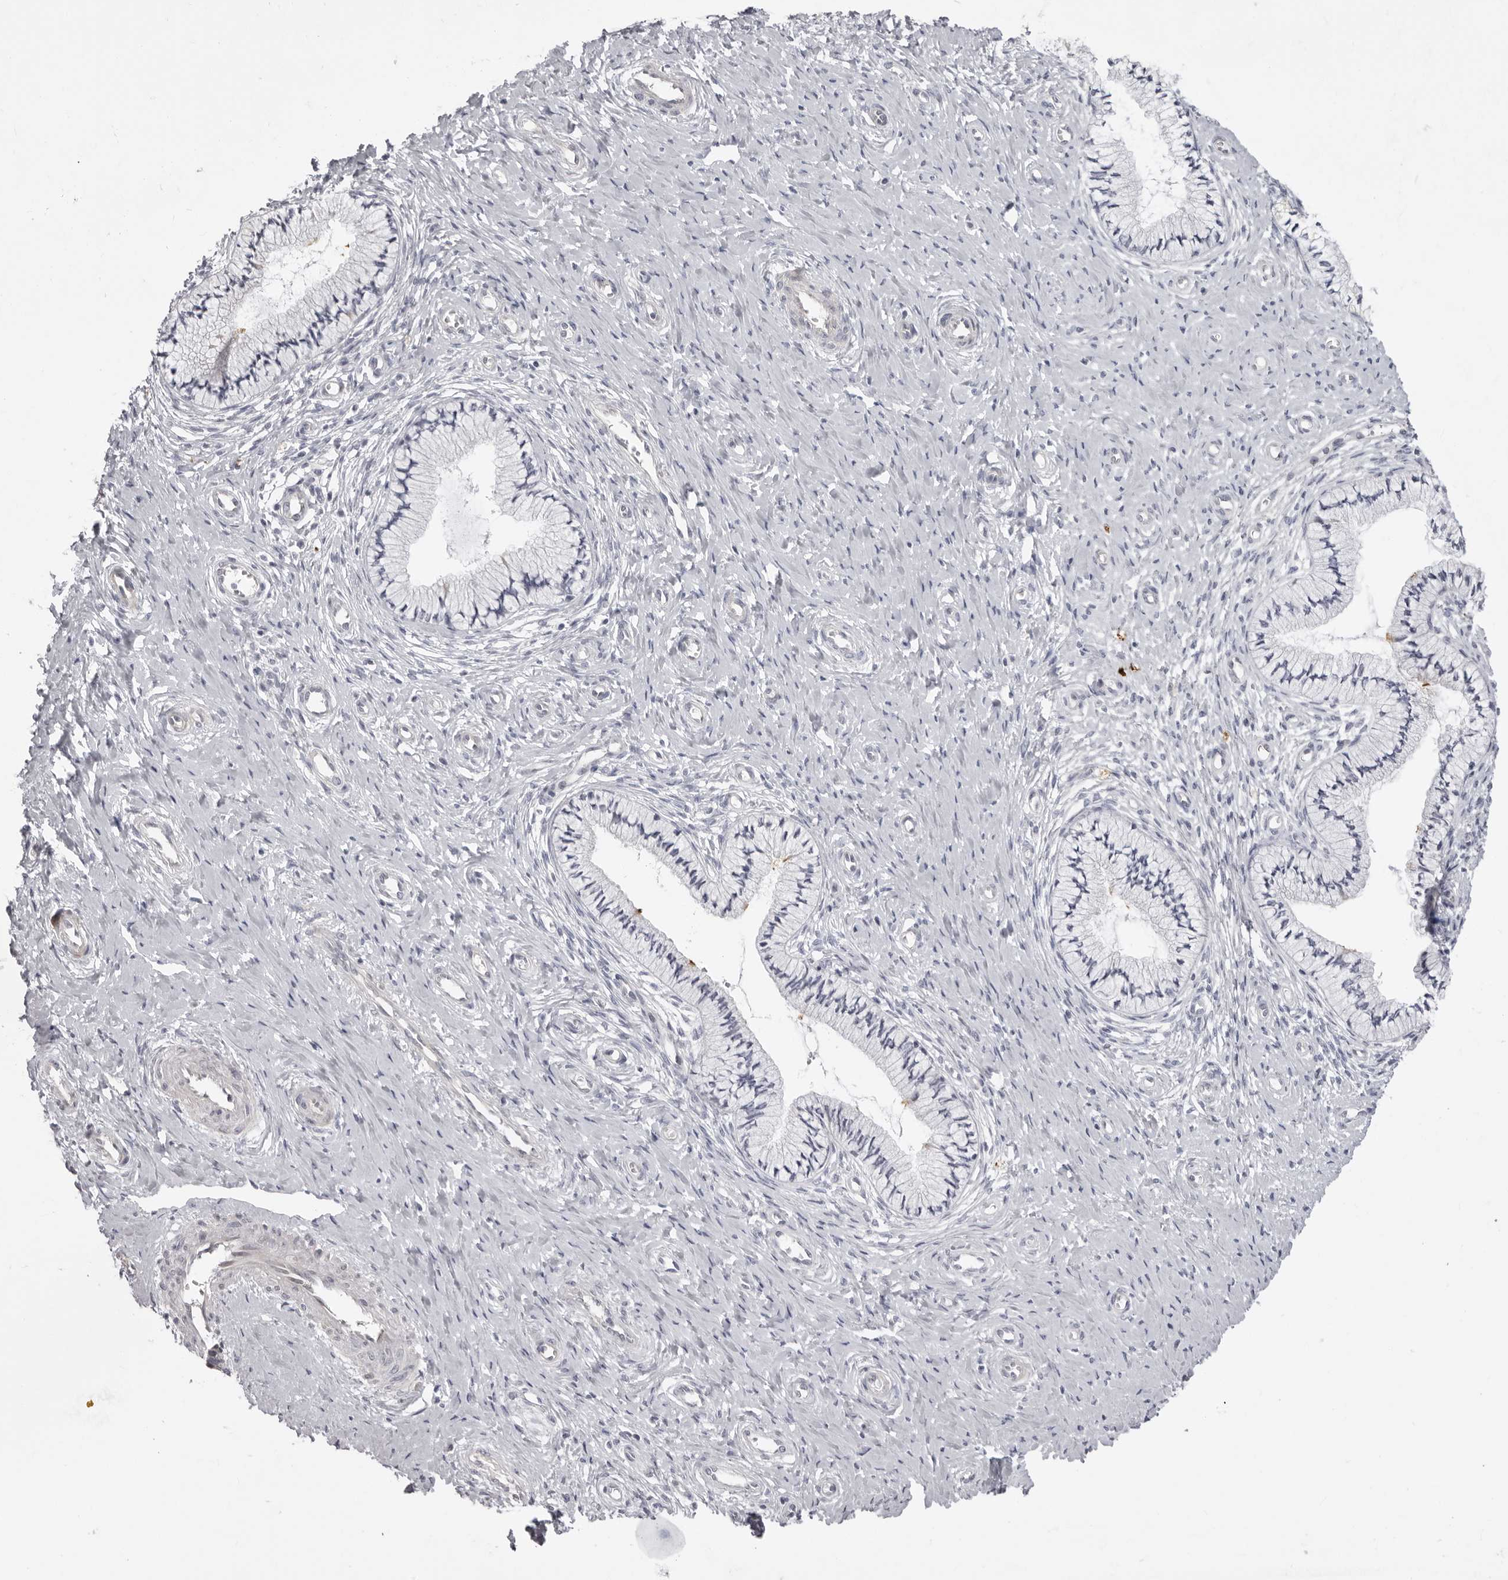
{"staining": {"intensity": "negative", "quantity": "none", "location": "none"}, "tissue": "cervix", "cell_type": "Glandular cells", "image_type": "normal", "snomed": [{"axis": "morphology", "description": "Normal tissue, NOS"}, {"axis": "topography", "description": "Cervix"}], "caption": "The micrograph displays no significant staining in glandular cells of cervix.", "gene": "SUGCT", "patient": {"sex": "female", "age": 36}}